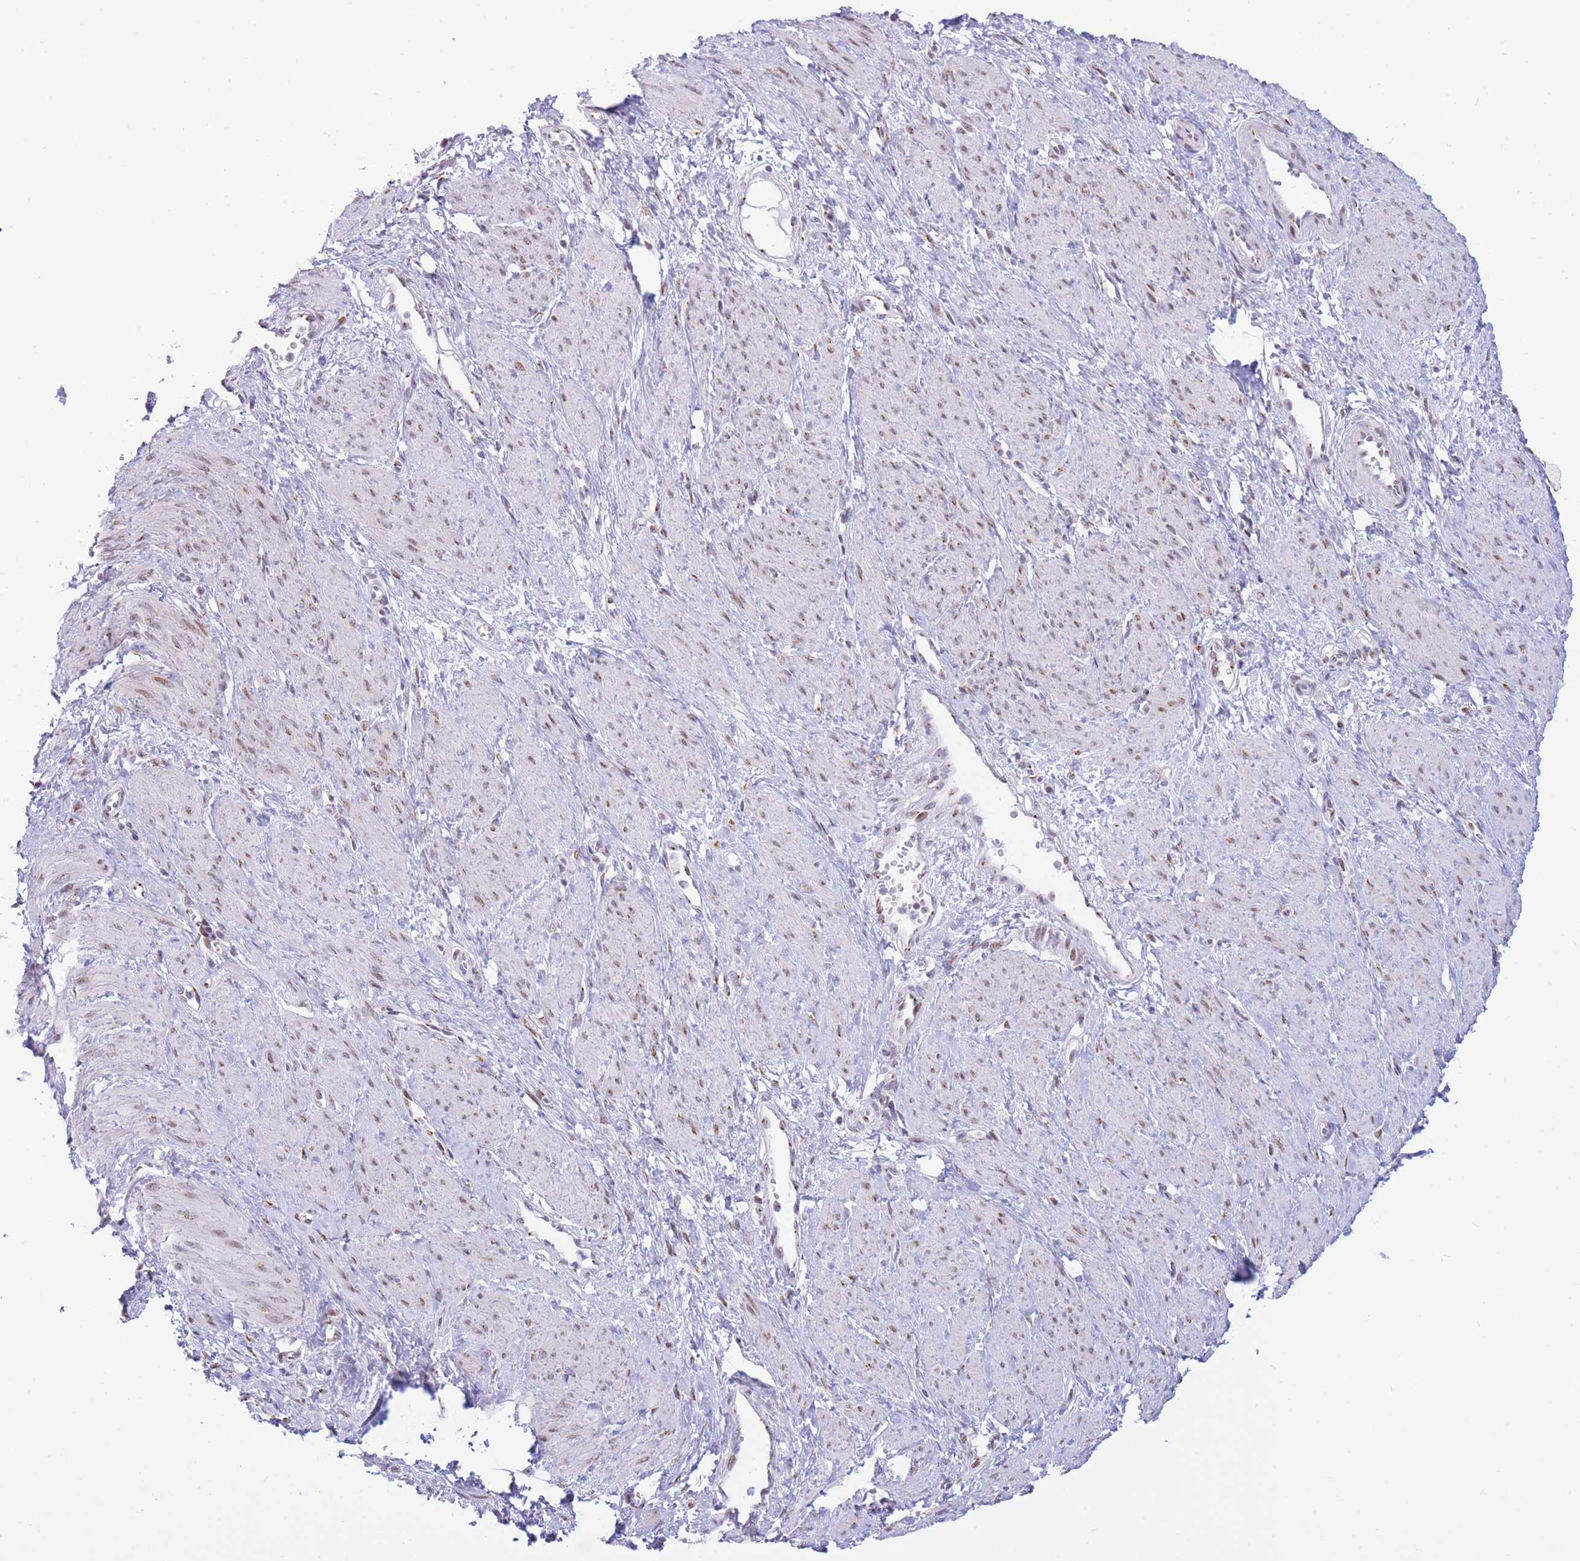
{"staining": {"intensity": "weak", "quantity": "25%-75%", "location": "nuclear"}, "tissue": "smooth muscle", "cell_type": "Smooth muscle cells", "image_type": "normal", "snomed": [{"axis": "morphology", "description": "Normal tissue, NOS"}, {"axis": "topography", "description": "Smooth muscle"}, {"axis": "topography", "description": "Uterus"}], "caption": "High-magnification brightfield microscopy of benign smooth muscle stained with DAB (brown) and counterstained with hematoxylin (blue). smooth muscle cells exhibit weak nuclear positivity is identified in about25%-75% of cells. (DAB IHC, brown staining for protein, blue staining for nuclei).", "gene": "INO80C", "patient": {"sex": "female", "age": 39}}